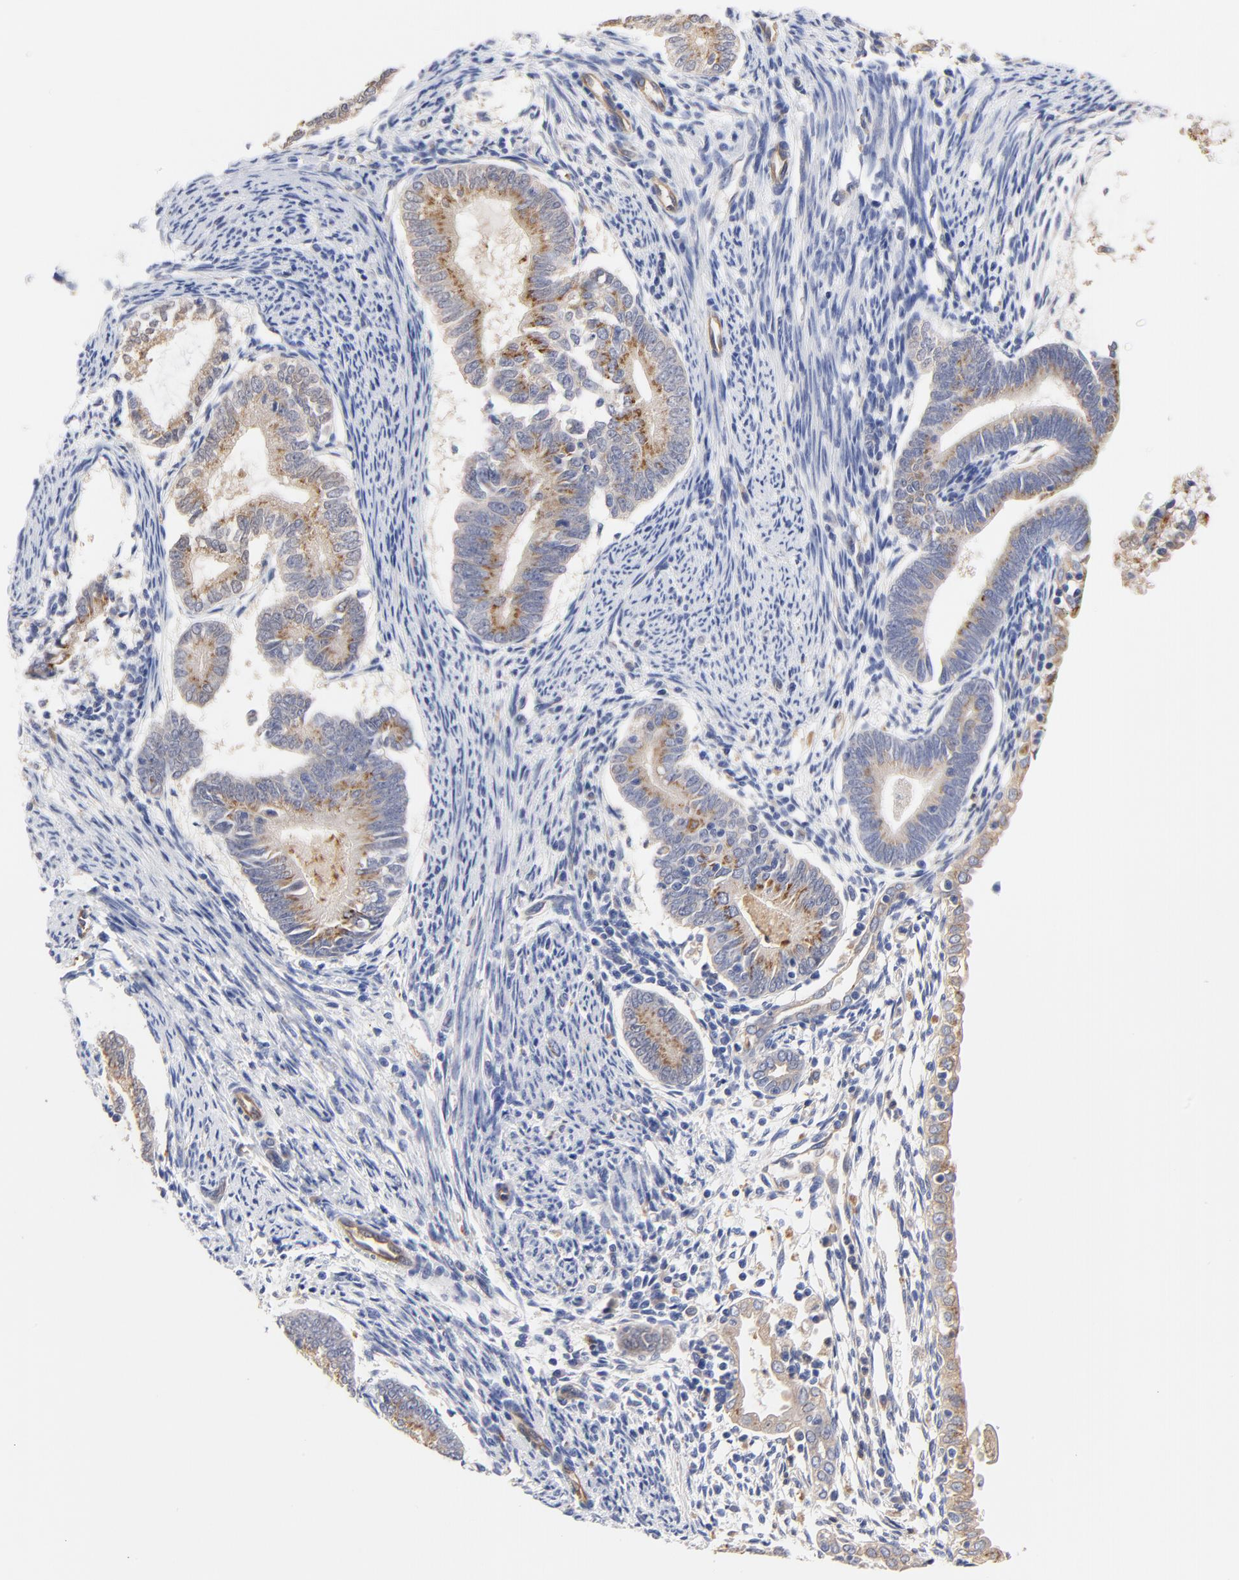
{"staining": {"intensity": "moderate", "quantity": ">75%", "location": "cytoplasmic/membranous"}, "tissue": "endometrial cancer", "cell_type": "Tumor cells", "image_type": "cancer", "snomed": [{"axis": "morphology", "description": "Adenocarcinoma, NOS"}, {"axis": "topography", "description": "Endometrium"}], "caption": "Moderate cytoplasmic/membranous staining is present in about >75% of tumor cells in endometrial cancer. (DAB = brown stain, brightfield microscopy at high magnification).", "gene": "FBXL2", "patient": {"sex": "female", "age": 63}}